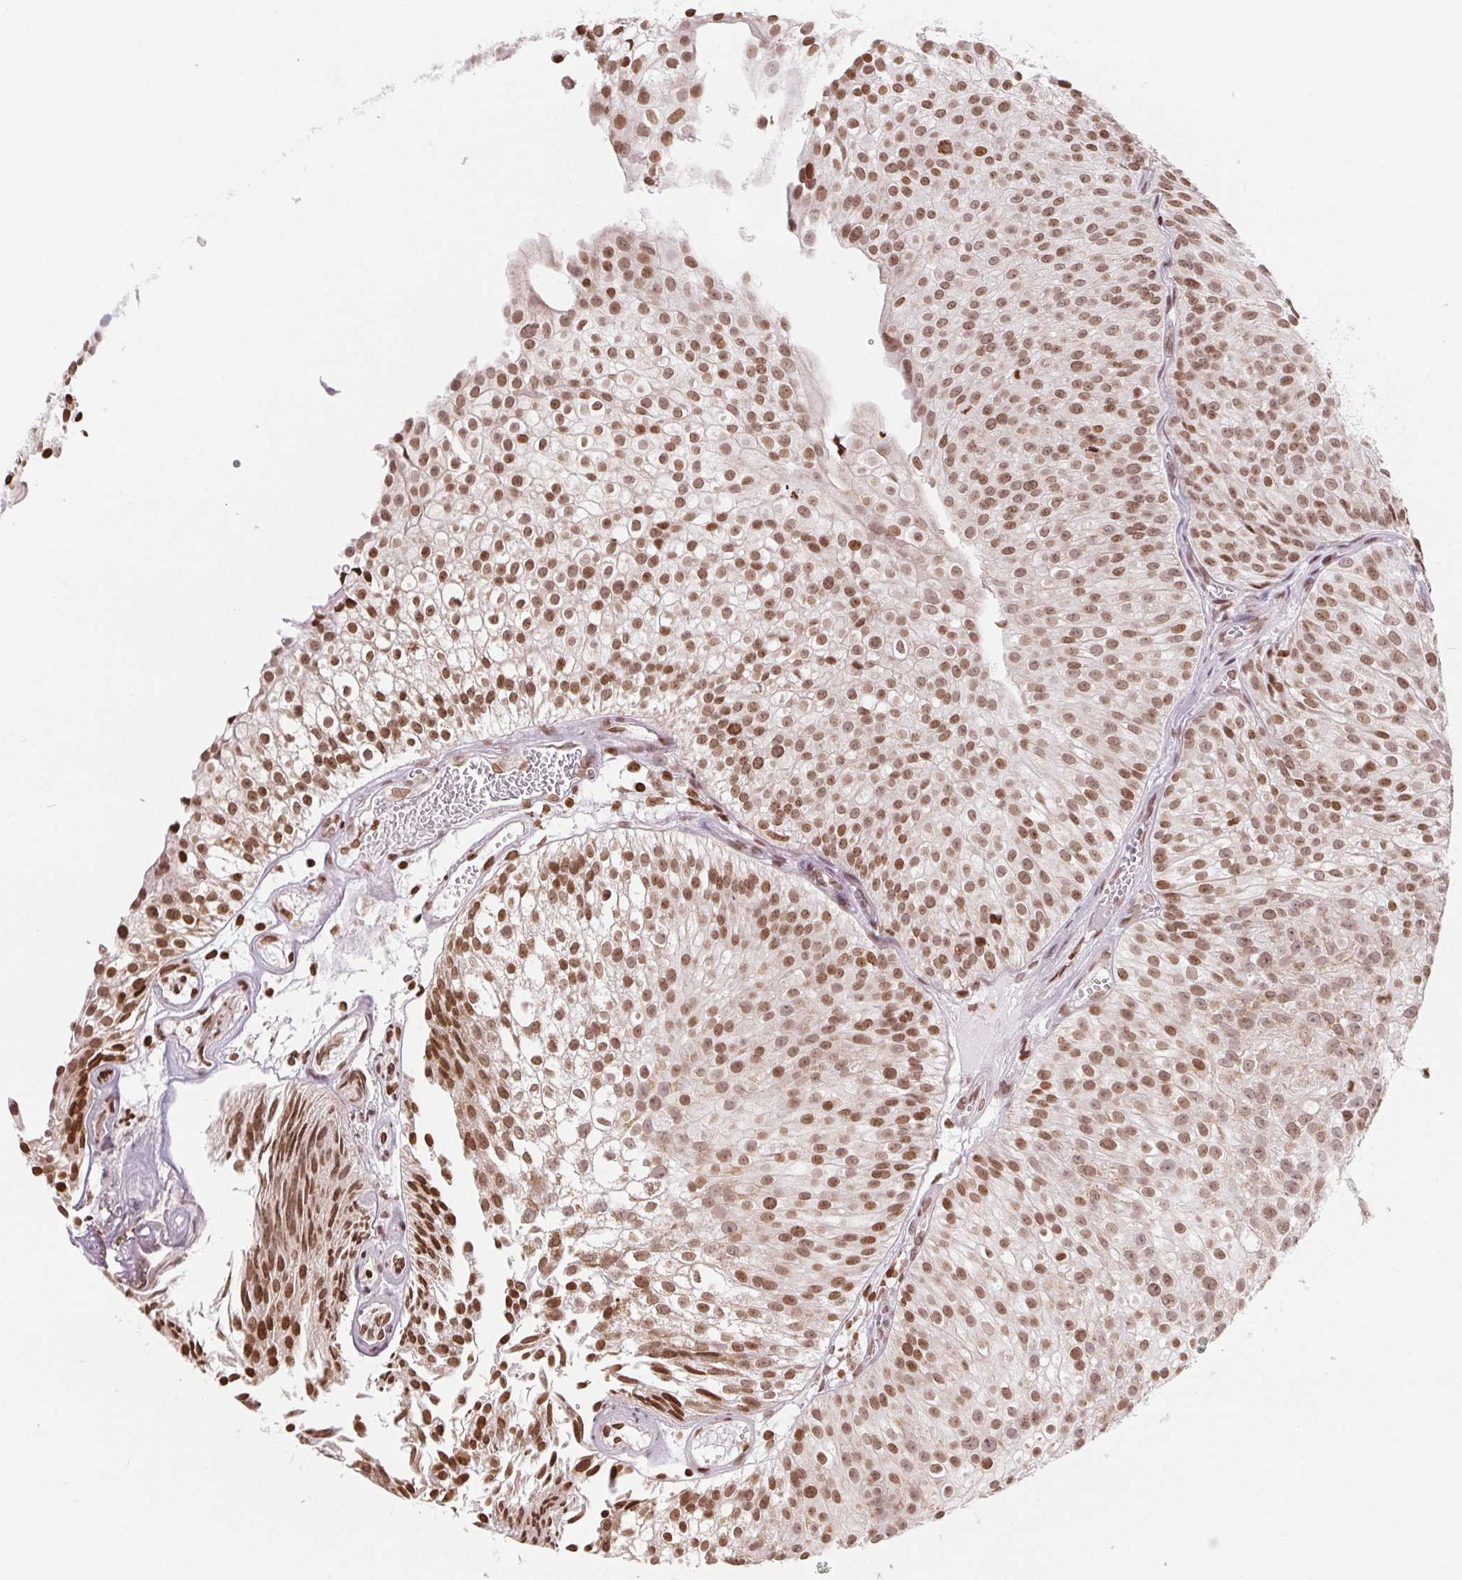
{"staining": {"intensity": "moderate", "quantity": ">75%", "location": "nuclear"}, "tissue": "urothelial cancer", "cell_type": "Tumor cells", "image_type": "cancer", "snomed": [{"axis": "morphology", "description": "Urothelial carcinoma, Low grade"}, {"axis": "topography", "description": "Urinary bladder"}], "caption": "The image displays immunohistochemical staining of low-grade urothelial carcinoma. There is moderate nuclear staining is appreciated in about >75% of tumor cells. The staining was performed using DAB to visualize the protein expression in brown, while the nuclei were stained in blue with hematoxylin (Magnification: 20x).", "gene": "SMIM12", "patient": {"sex": "male", "age": 70}}